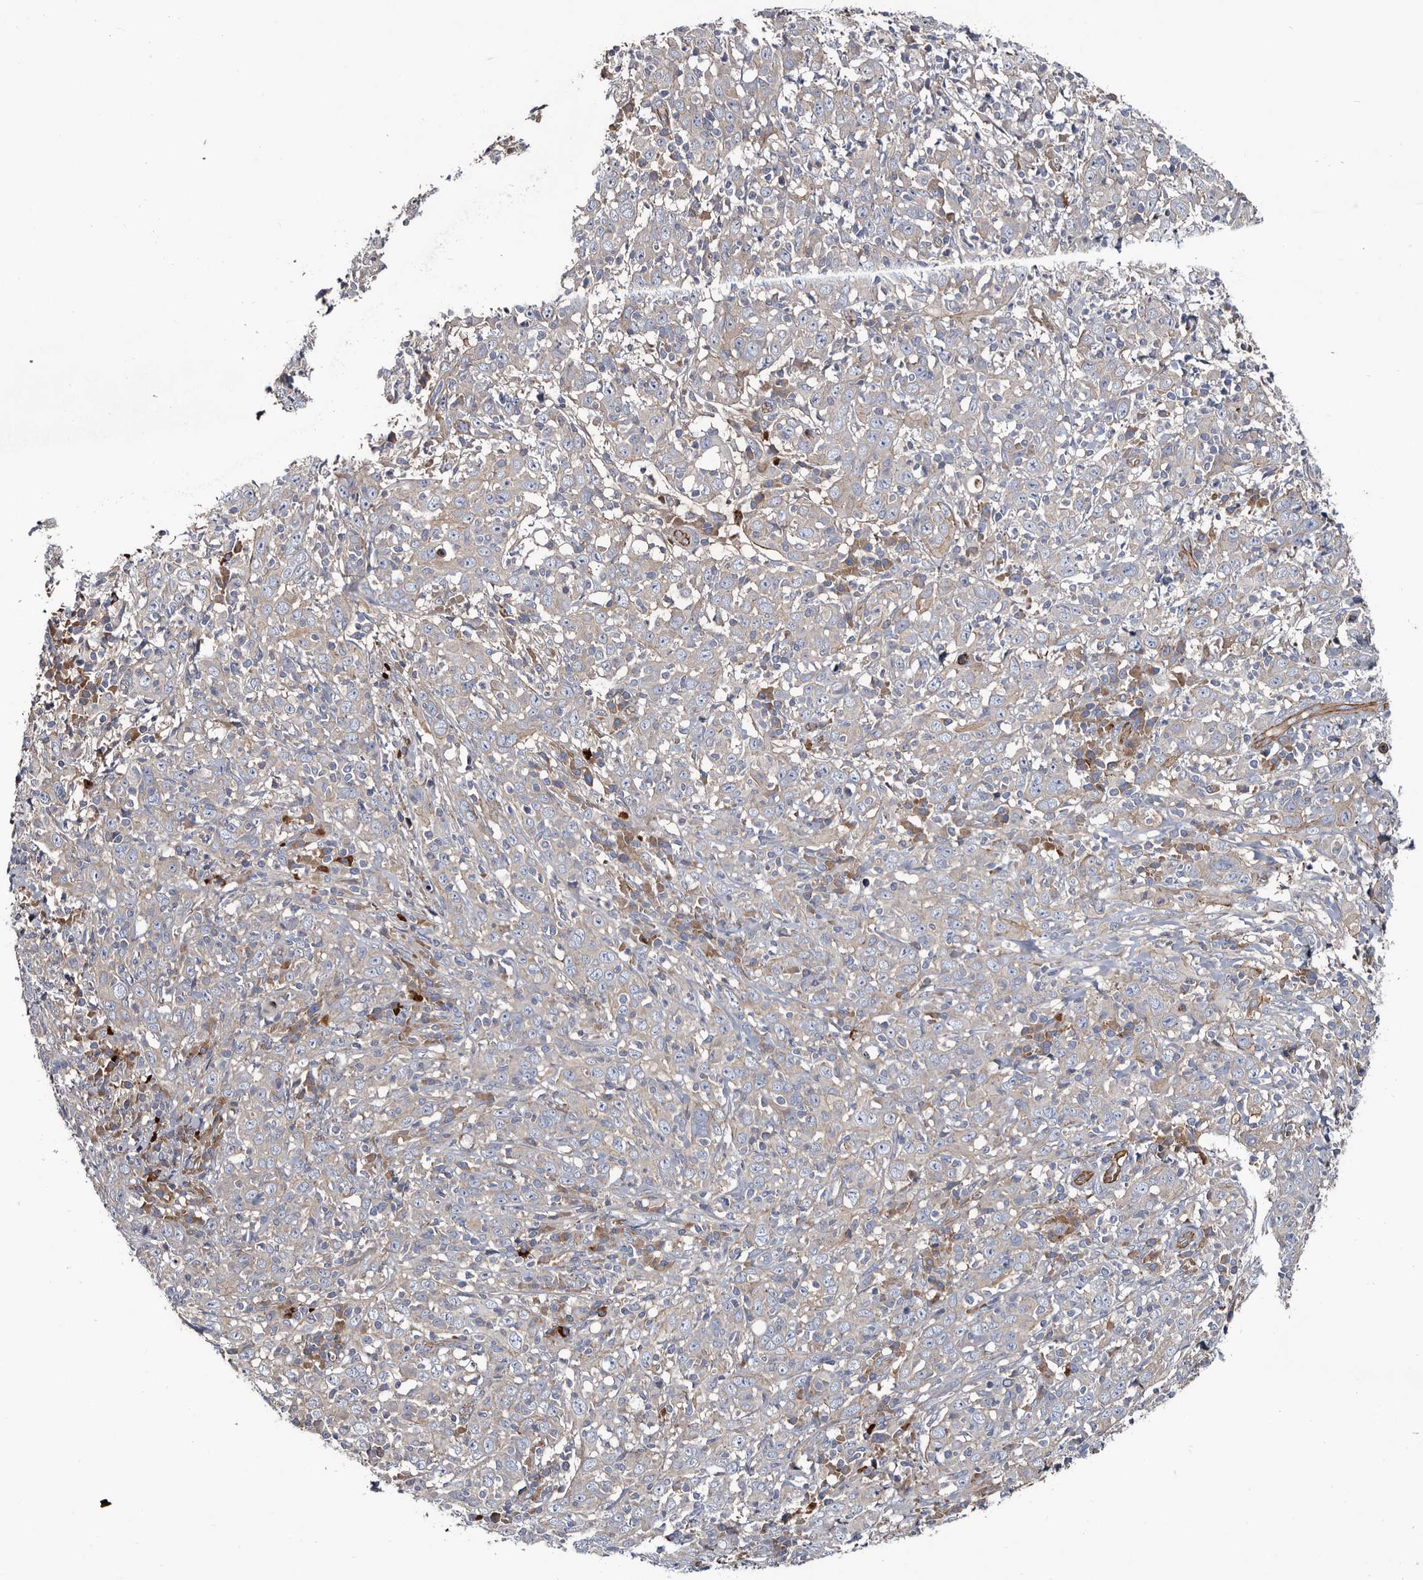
{"staining": {"intensity": "negative", "quantity": "none", "location": "none"}, "tissue": "cervical cancer", "cell_type": "Tumor cells", "image_type": "cancer", "snomed": [{"axis": "morphology", "description": "Squamous cell carcinoma, NOS"}, {"axis": "topography", "description": "Cervix"}], "caption": "Human squamous cell carcinoma (cervical) stained for a protein using IHC exhibits no positivity in tumor cells.", "gene": "TSPAN17", "patient": {"sex": "female", "age": 46}}